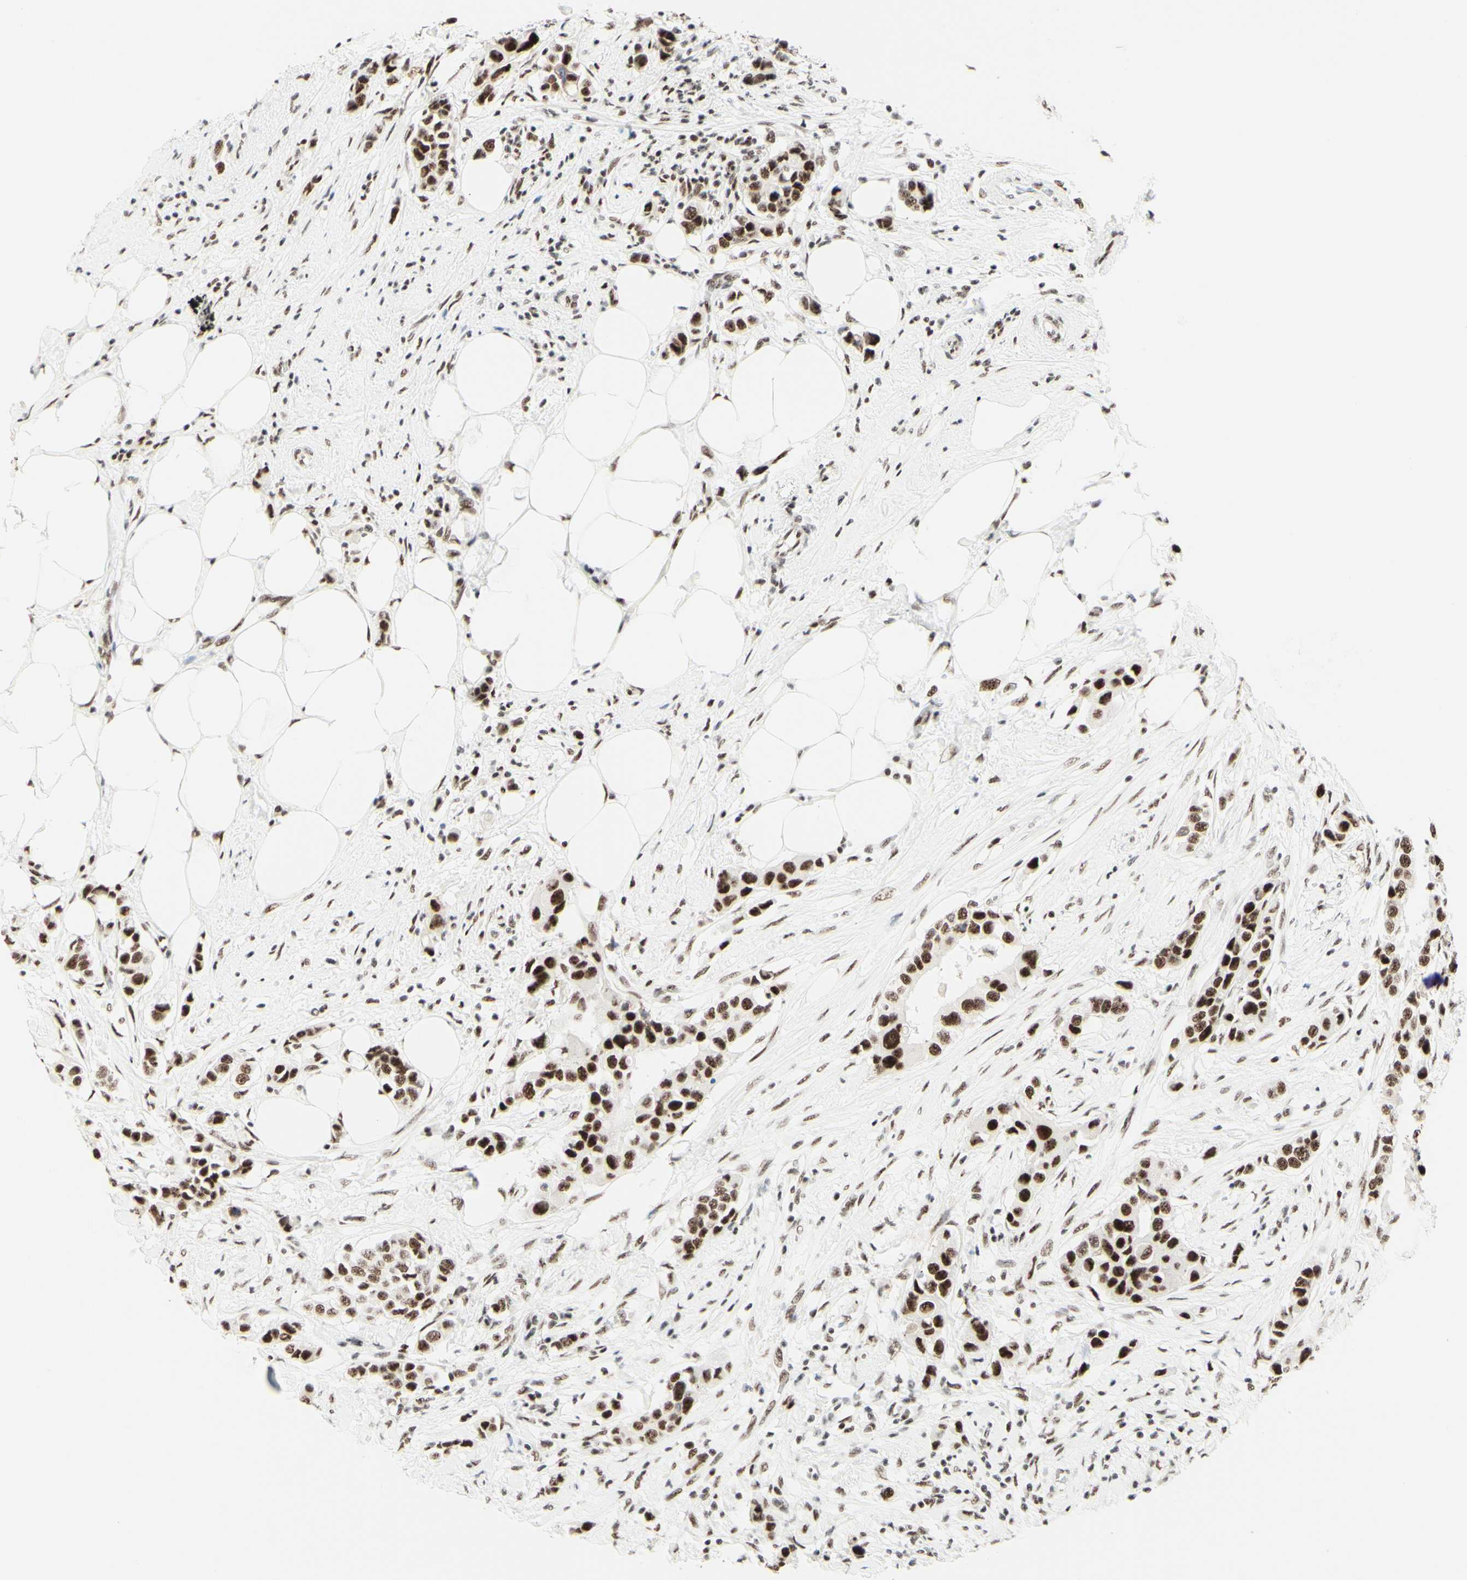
{"staining": {"intensity": "strong", "quantity": "25%-75%", "location": "nuclear"}, "tissue": "breast cancer", "cell_type": "Tumor cells", "image_type": "cancer", "snomed": [{"axis": "morphology", "description": "Normal tissue, NOS"}, {"axis": "morphology", "description": "Duct carcinoma"}, {"axis": "topography", "description": "Breast"}], "caption": "Human breast cancer (invasive ductal carcinoma) stained with a brown dye displays strong nuclear positive expression in about 25%-75% of tumor cells.", "gene": "WTAP", "patient": {"sex": "female", "age": 50}}